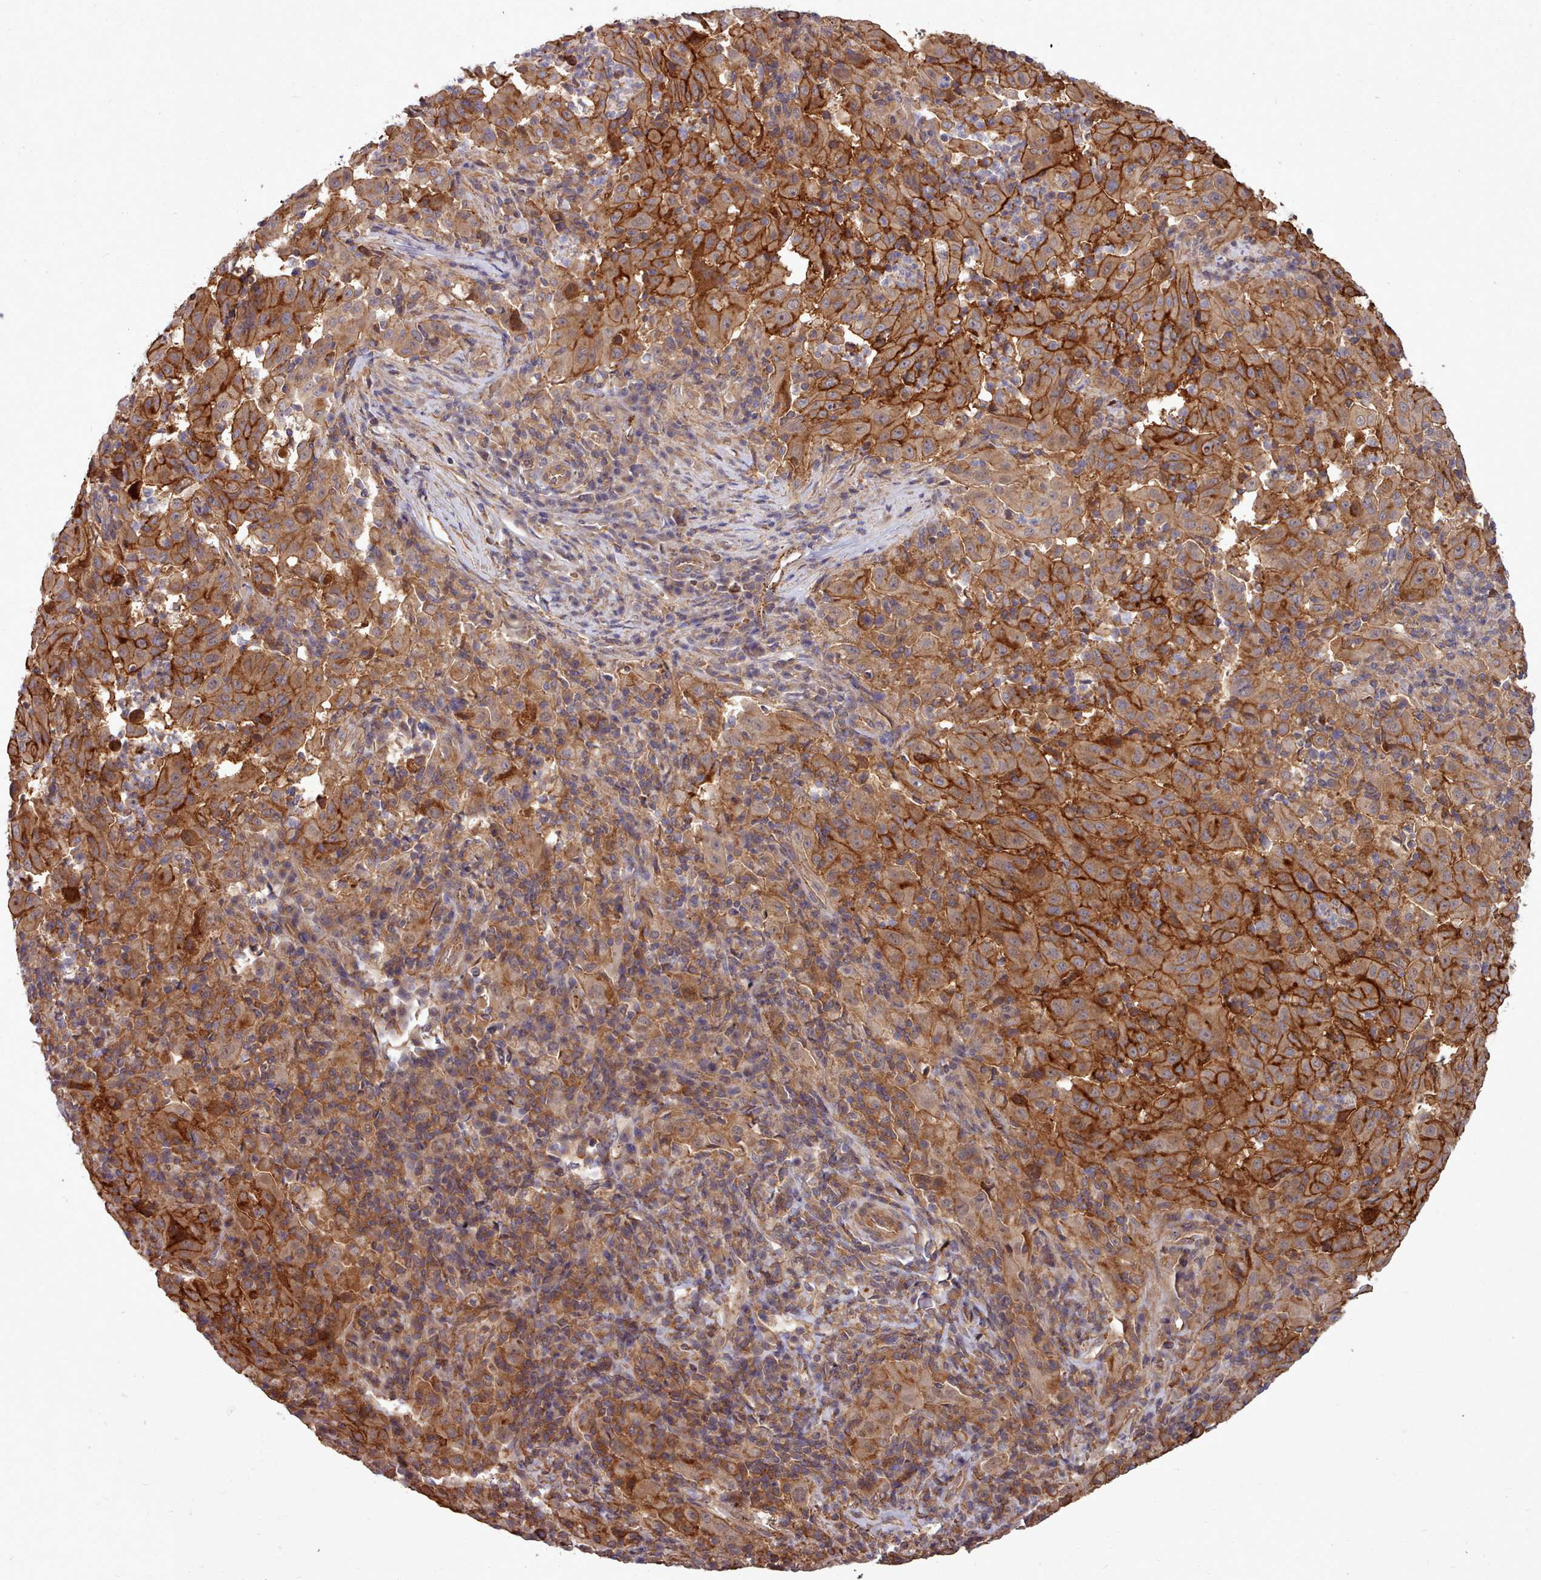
{"staining": {"intensity": "strong", "quantity": ">75%", "location": "cytoplasmic/membranous"}, "tissue": "pancreatic cancer", "cell_type": "Tumor cells", "image_type": "cancer", "snomed": [{"axis": "morphology", "description": "Adenocarcinoma, NOS"}, {"axis": "topography", "description": "Pancreas"}], "caption": "DAB (3,3'-diaminobenzidine) immunohistochemical staining of adenocarcinoma (pancreatic) displays strong cytoplasmic/membranous protein positivity in approximately >75% of tumor cells. (Brightfield microscopy of DAB IHC at high magnification).", "gene": "STUB1", "patient": {"sex": "male", "age": 63}}